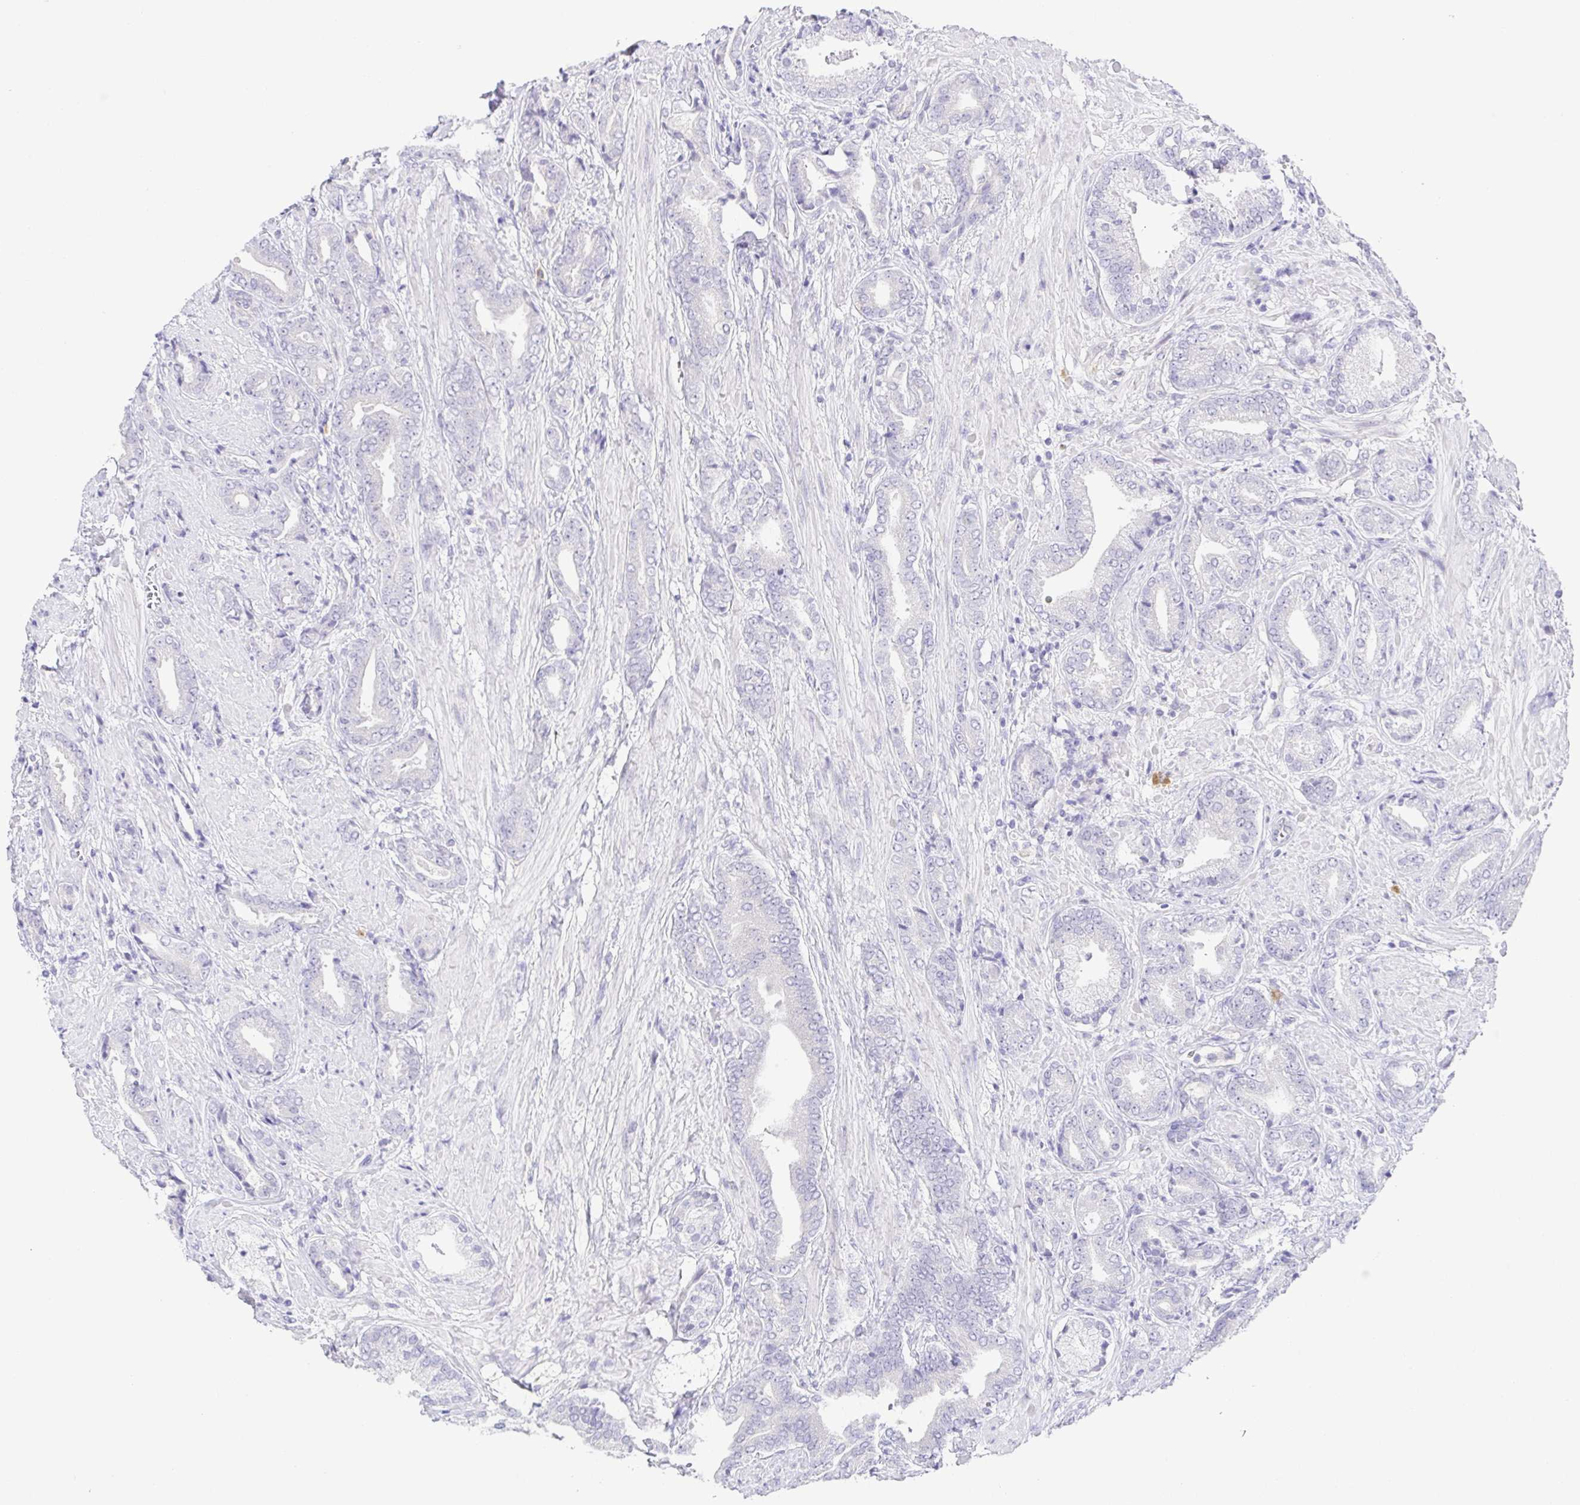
{"staining": {"intensity": "negative", "quantity": "none", "location": "none"}, "tissue": "prostate cancer", "cell_type": "Tumor cells", "image_type": "cancer", "snomed": [{"axis": "morphology", "description": "Adenocarcinoma, High grade"}, {"axis": "topography", "description": "Prostate"}], "caption": "A histopathology image of prostate adenocarcinoma (high-grade) stained for a protein displays no brown staining in tumor cells.", "gene": "KRTDAP", "patient": {"sex": "male", "age": 56}}